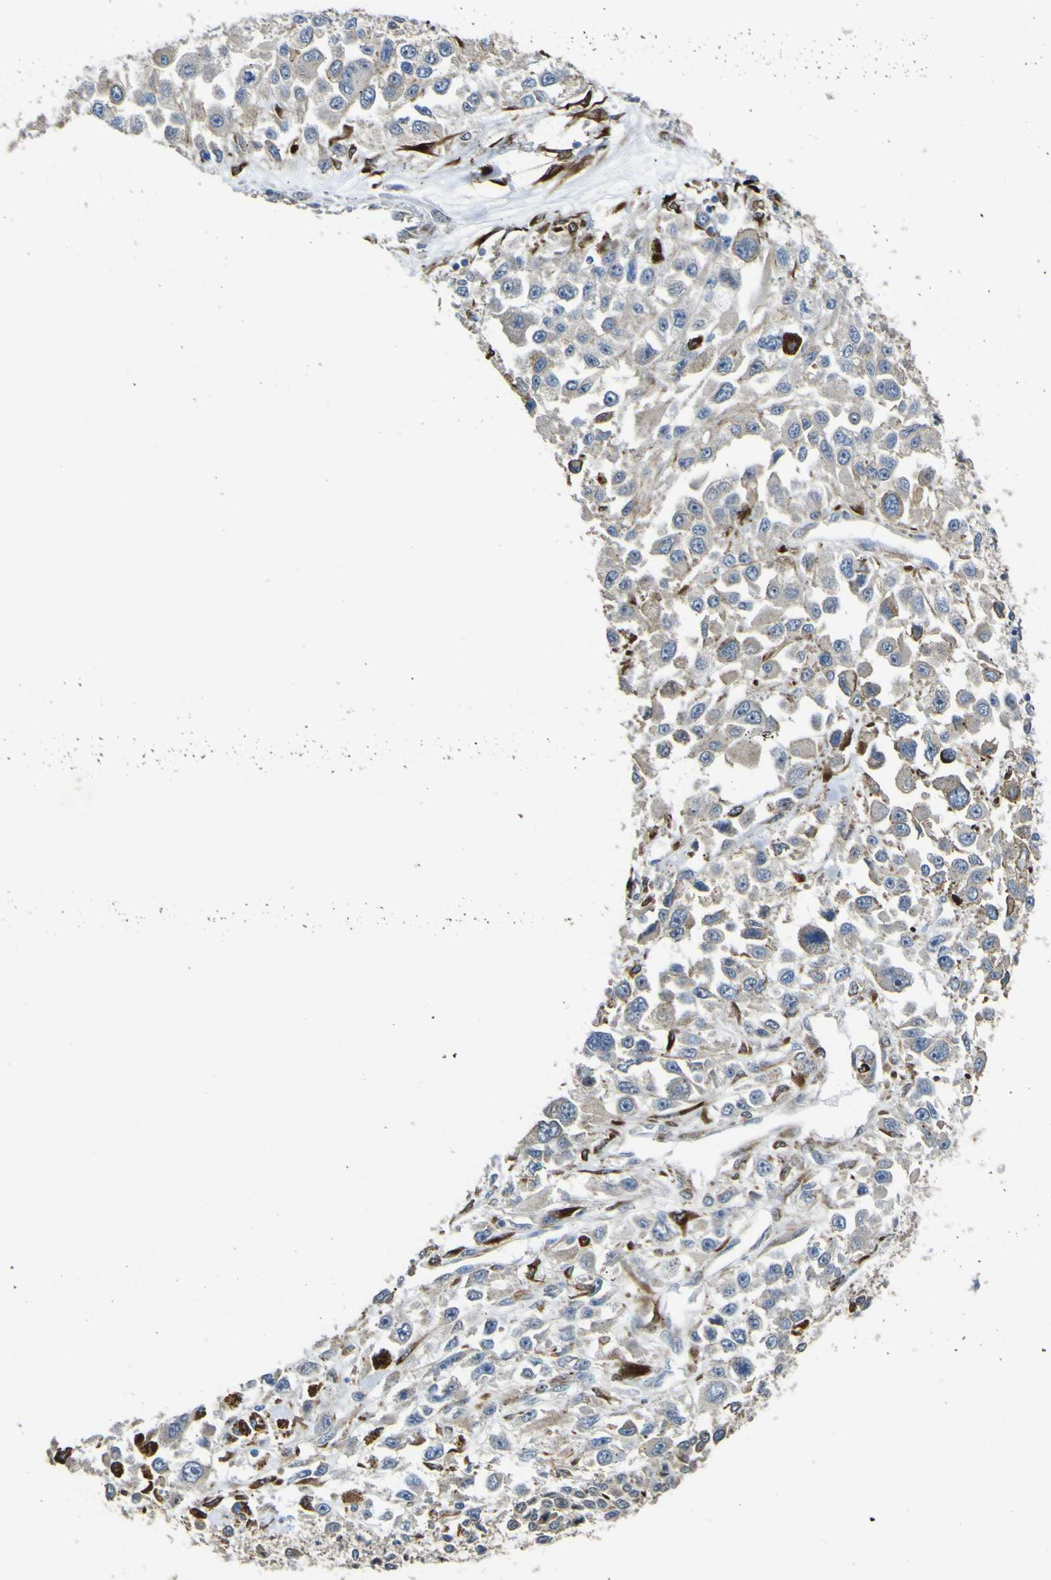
{"staining": {"intensity": "negative", "quantity": "none", "location": "none"}, "tissue": "melanoma", "cell_type": "Tumor cells", "image_type": "cancer", "snomed": [{"axis": "morphology", "description": "Malignant melanoma, Metastatic site"}, {"axis": "topography", "description": "Lymph node"}], "caption": "Tumor cells are negative for brown protein staining in malignant melanoma (metastatic site).", "gene": "LBHD1", "patient": {"sex": "male", "age": 59}}